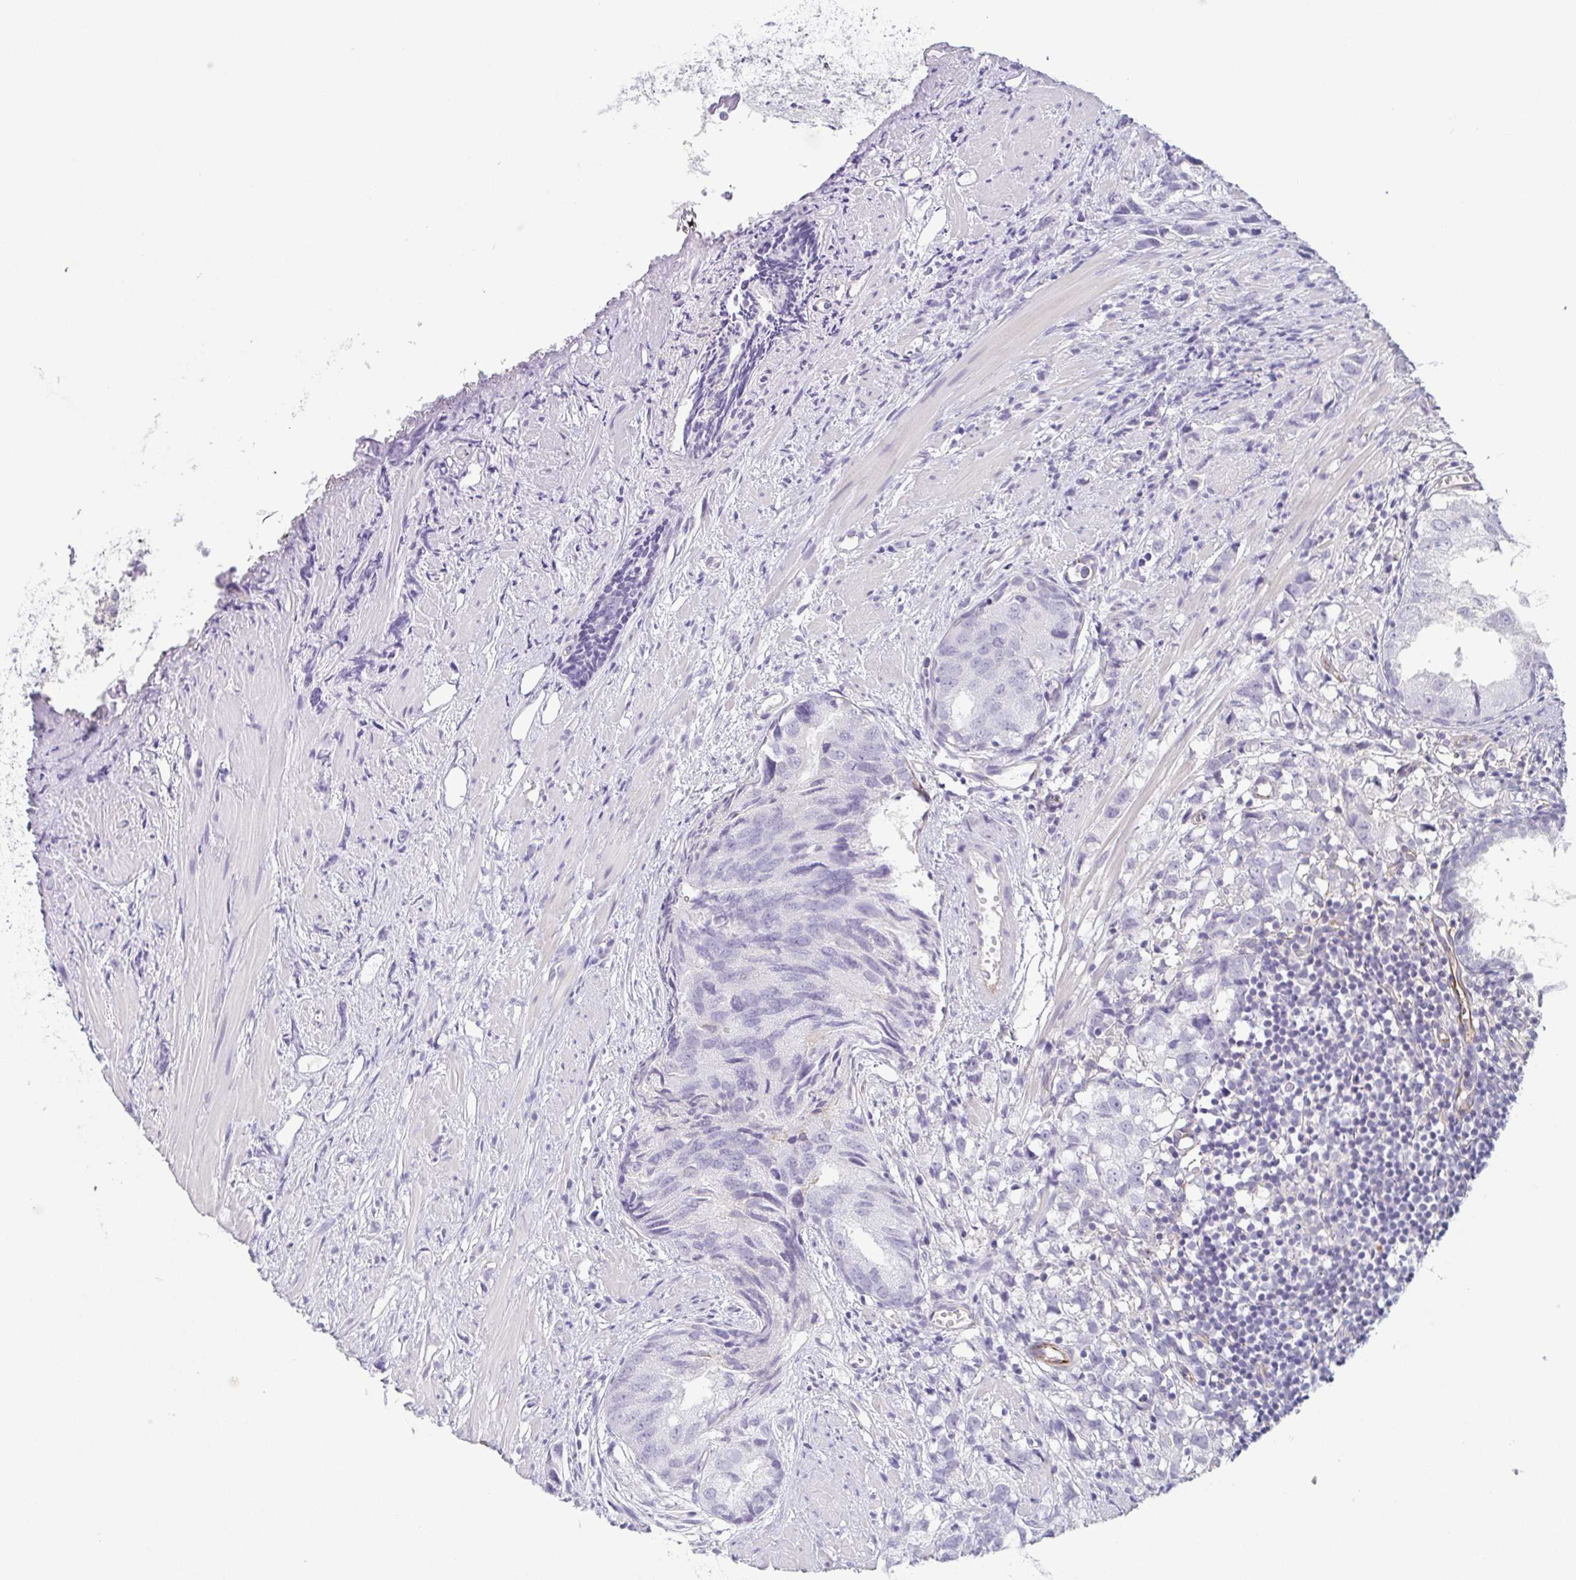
{"staining": {"intensity": "negative", "quantity": "none", "location": "none"}, "tissue": "prostate cancer", "cell_type": "Tumor cells", "image_type": "cancer", "snomed": [{"axis": "morphology", "description": "Adenocarcinoma, High grade"}, {"axis": "topography", "description": "Prostate"}], "caption": "An immunohistochemistry image of prostate cancer is shown. There is no staining in tumor cells of prostate cancer.", "gene": "COL17A1", "patient": {"sex": "male", "age": 58}}